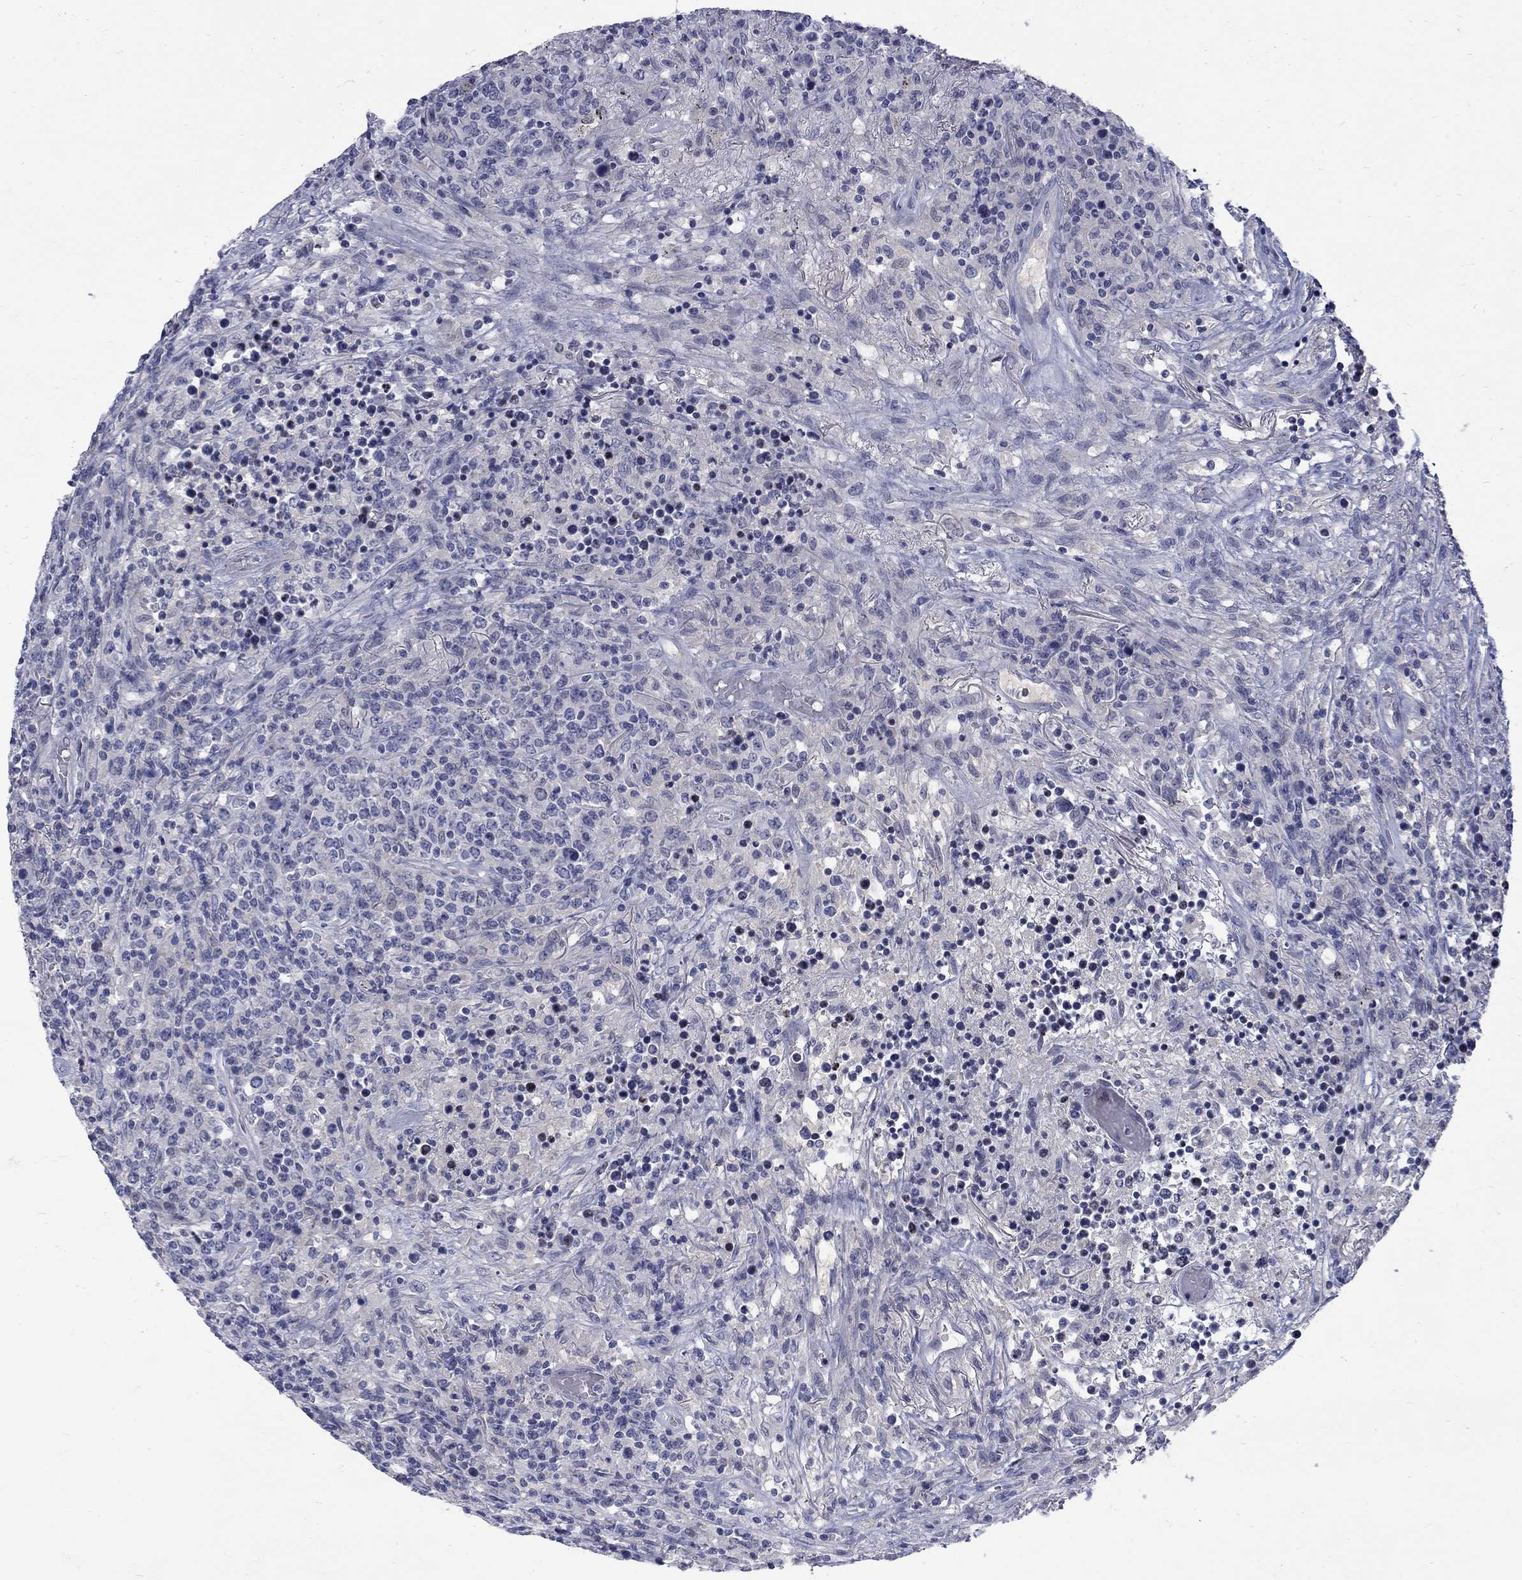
{"staining": {"intensity": "negative", "quantity": "none", "location": "none"}, "tissue": "lymphoma", "cell_type": "Tumor cells", "image_type": "cancer", "snomed": [{"axis": "morphology", "description": "Malignant lymphoma, non-Hodgkin's type, High grade"}, {"axis": "topography", "description": "Lung"}], "caption": "The micrograph displays no staining of tumor cells in malignant lymphoma, non-Hodgkin's type (high-grade).", "gene": "CTNND2", "patient": {"sex": "male", "age": 79}}